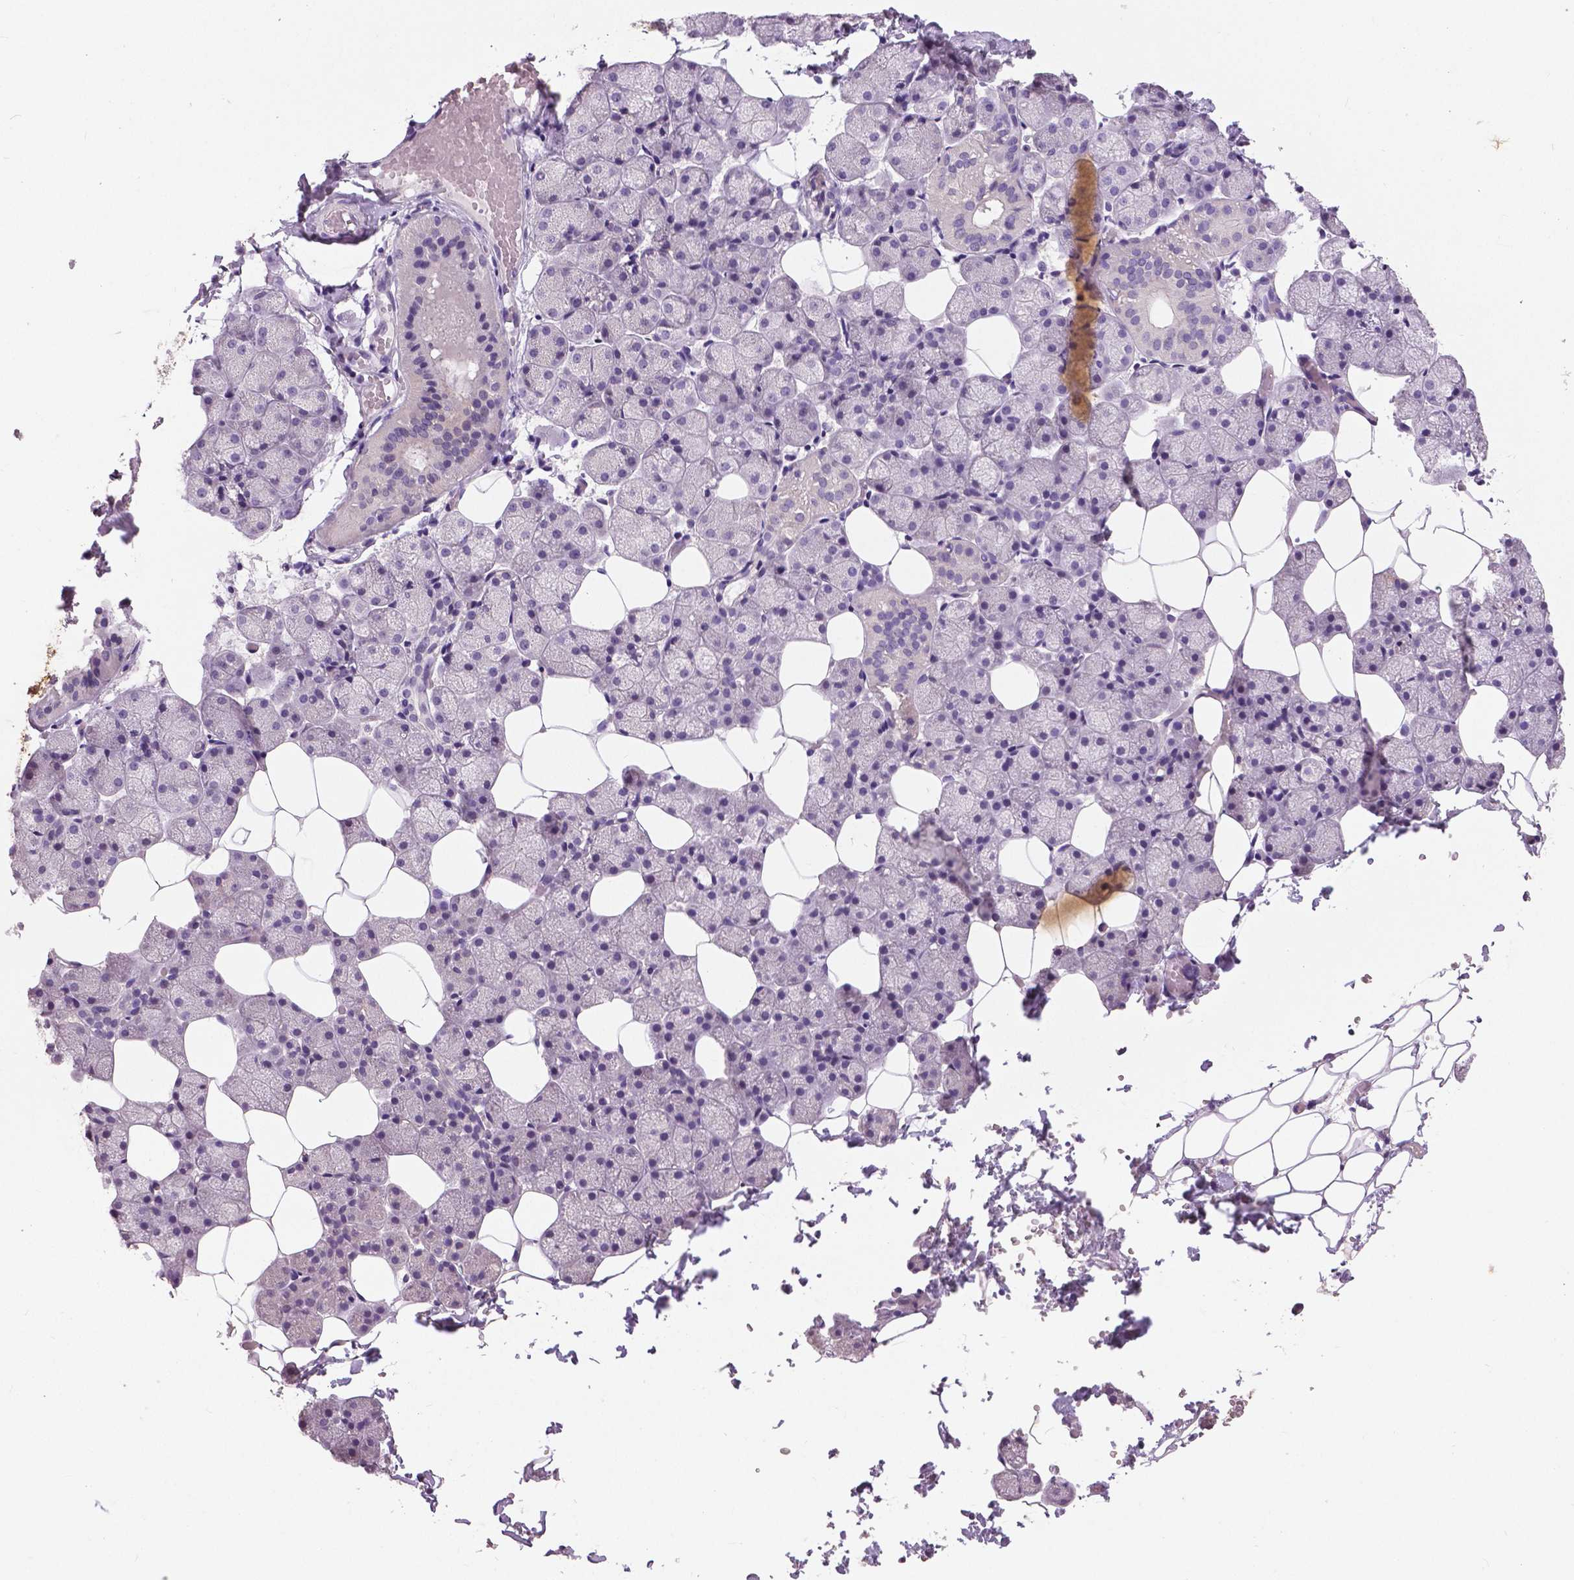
{"staining": {"intensity": "moderate", "quantity": "<25%", "location": "nuclear"}, "tissue": "salivary gland", "cell_type": "Glandular cells", "image_type": "normal", "snomed": [{"axis": "morphology", "description": "Normal tissue, NOS"}, {"axis": "topography", "description": "Salivary gland"}], "caption": "A low amount of moderate nuclear positivity is seen in approximately <25% of glandular cells in normal salivary gland.", "gene": "FOXA1", "patient": {"sex": "male", "age": 38}}